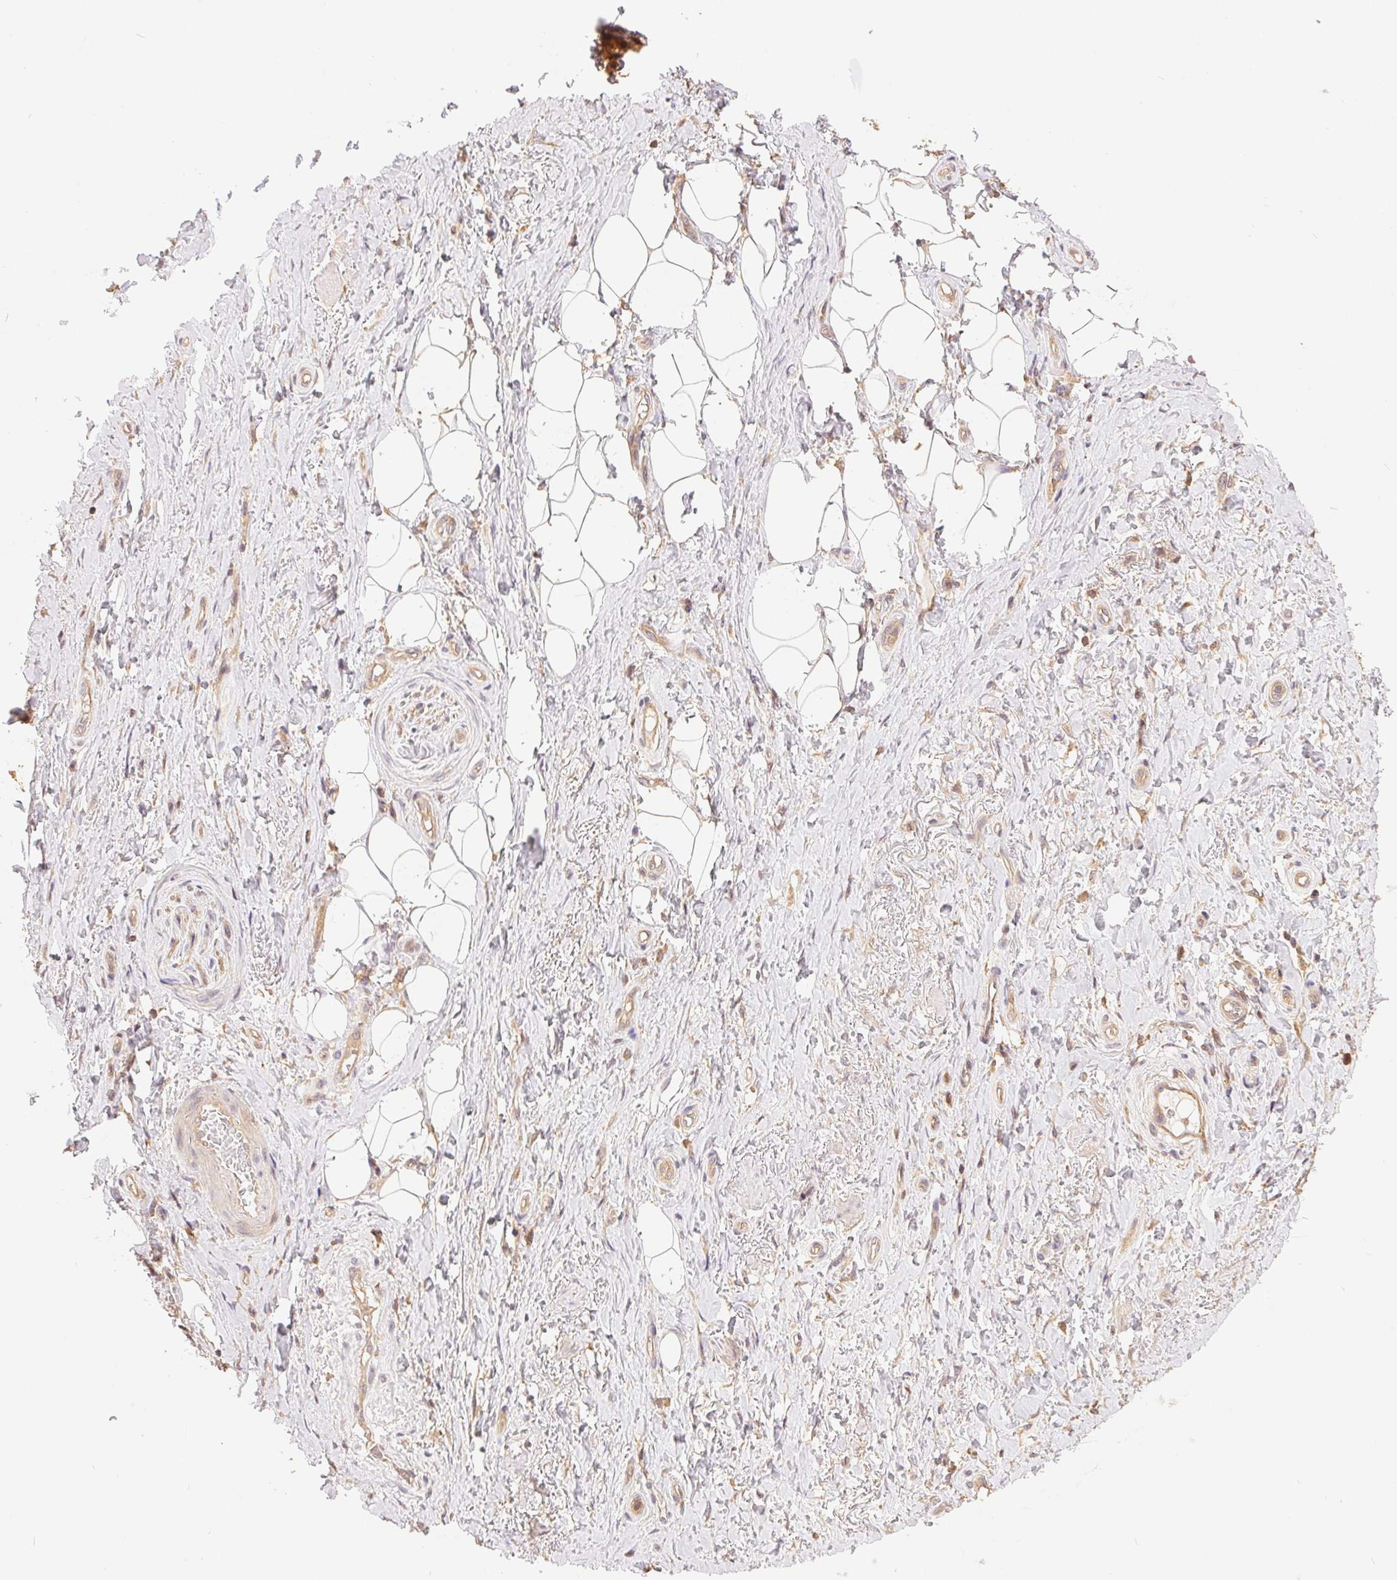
{"staining": {"intensity": "negative", "quantity": "none", "location": "none"}, "tissue": "adipose tissue", "cell_type": "Adipocytes", "image_type": "normal", "snomed": [{"axis": "morphology", "description": "Normal tissue, NOS"}, {"axis": "topography", "description": "Anal"}, {"axis": "topography", "description": "Peripheral nerve tissue"}], "caption": "The histopathology image displays no significant staining in adipocytes of adipose tissue.", "gene": "GDI1", "patient": {"sex": "male", "age": 53}}